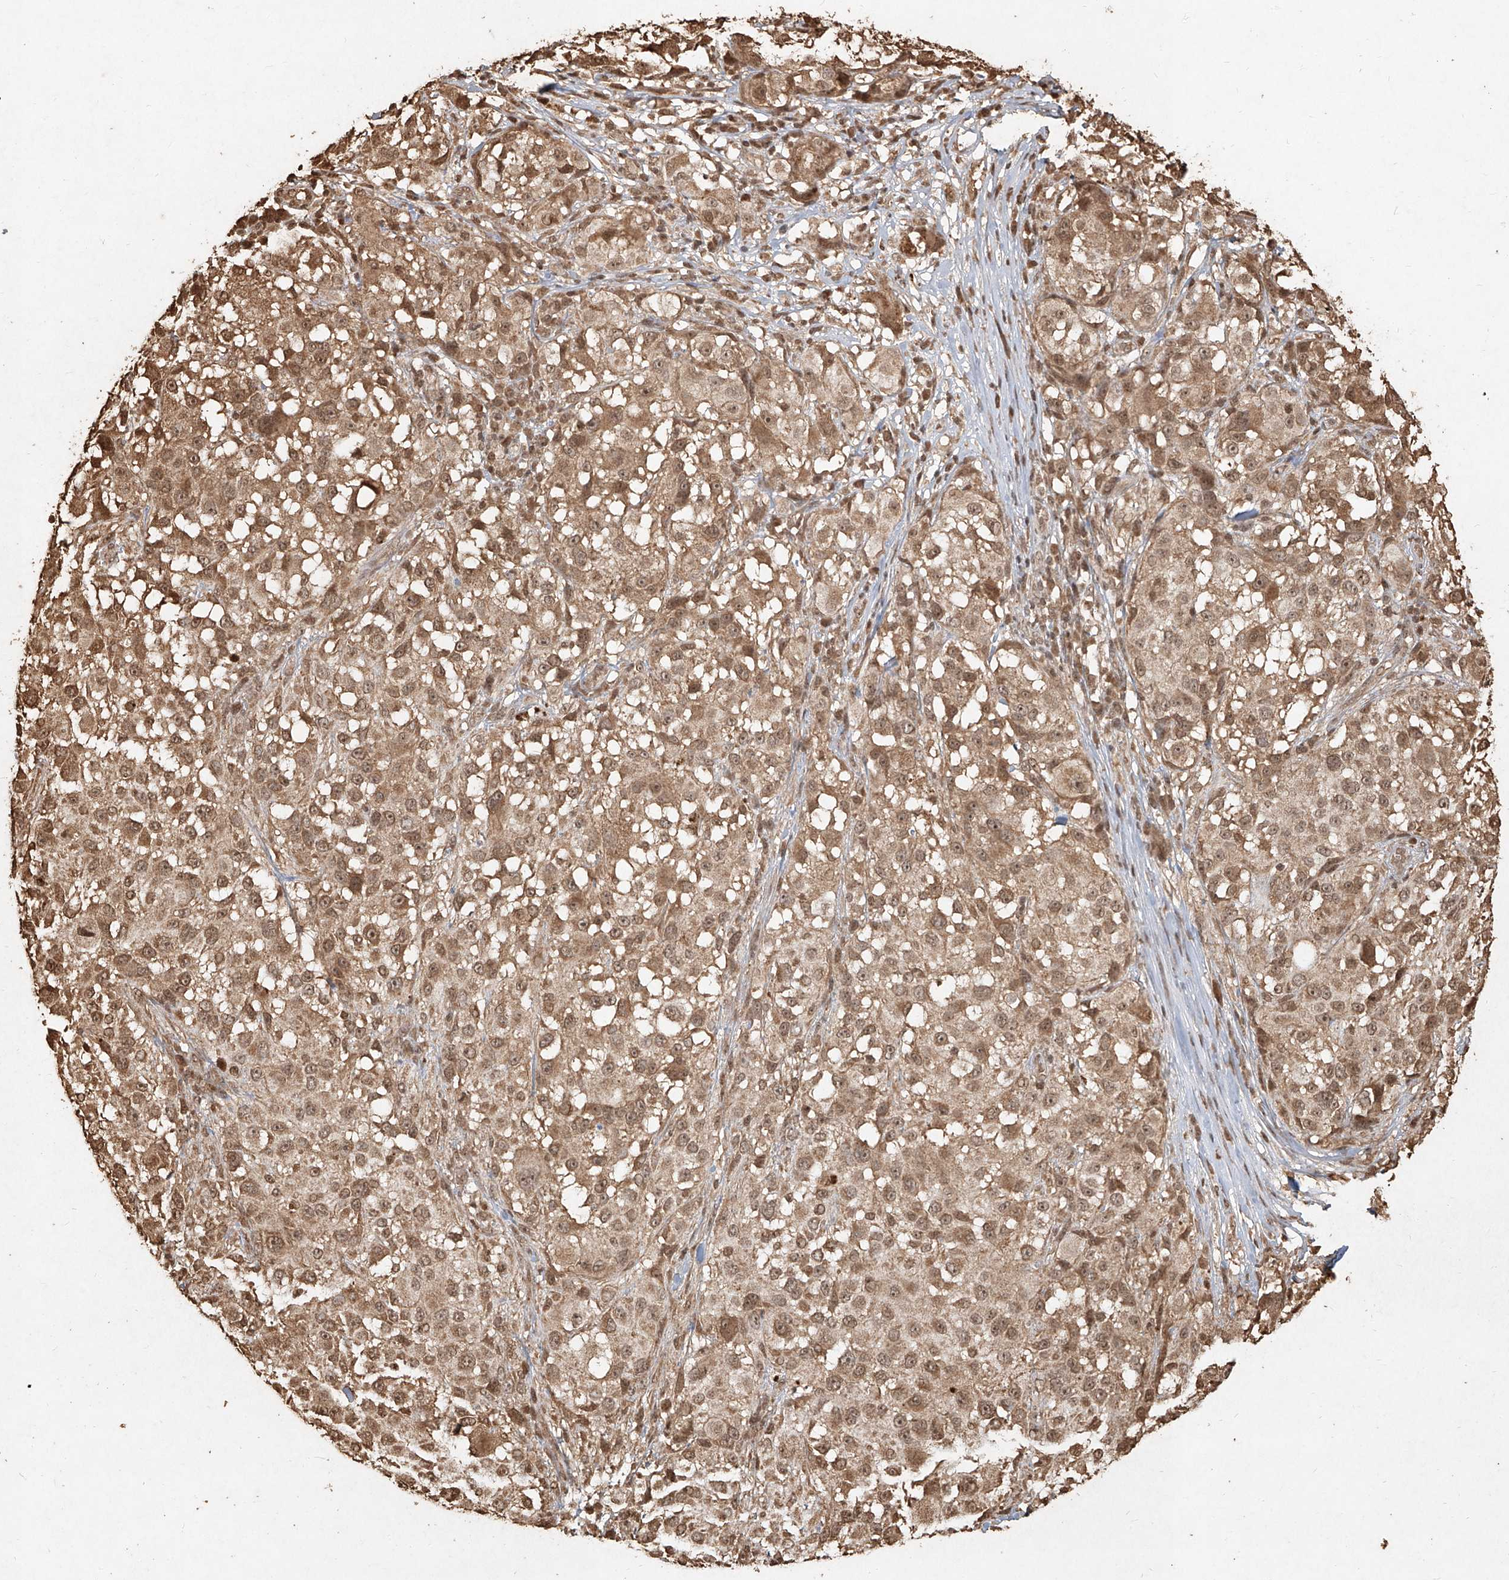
{"staining": {"intensity": "moderate", "quantity": ">75%", "location": "cytoplasmic/membranous,nuclear"}, "tissue": "melanoma", "cell_type": "Tumor cells", "image_type": "cancer", "snomed": [{"axis": "morphology", "description": "Necrosis, NOS"}, {"axis": "morphology", "description": "Malignant melanoma, NOS"}, {"axis": "topography", "description": "Skin"}], "caption": "DAB immunohistochemical staining of human malignant melanoma demonstrates moderate cytoplasmic/membranous and nuclear protein staining in about >75% of tumor cells.", "gene": "UBE2K", "patient": {"sex": "female", "age": 87}}